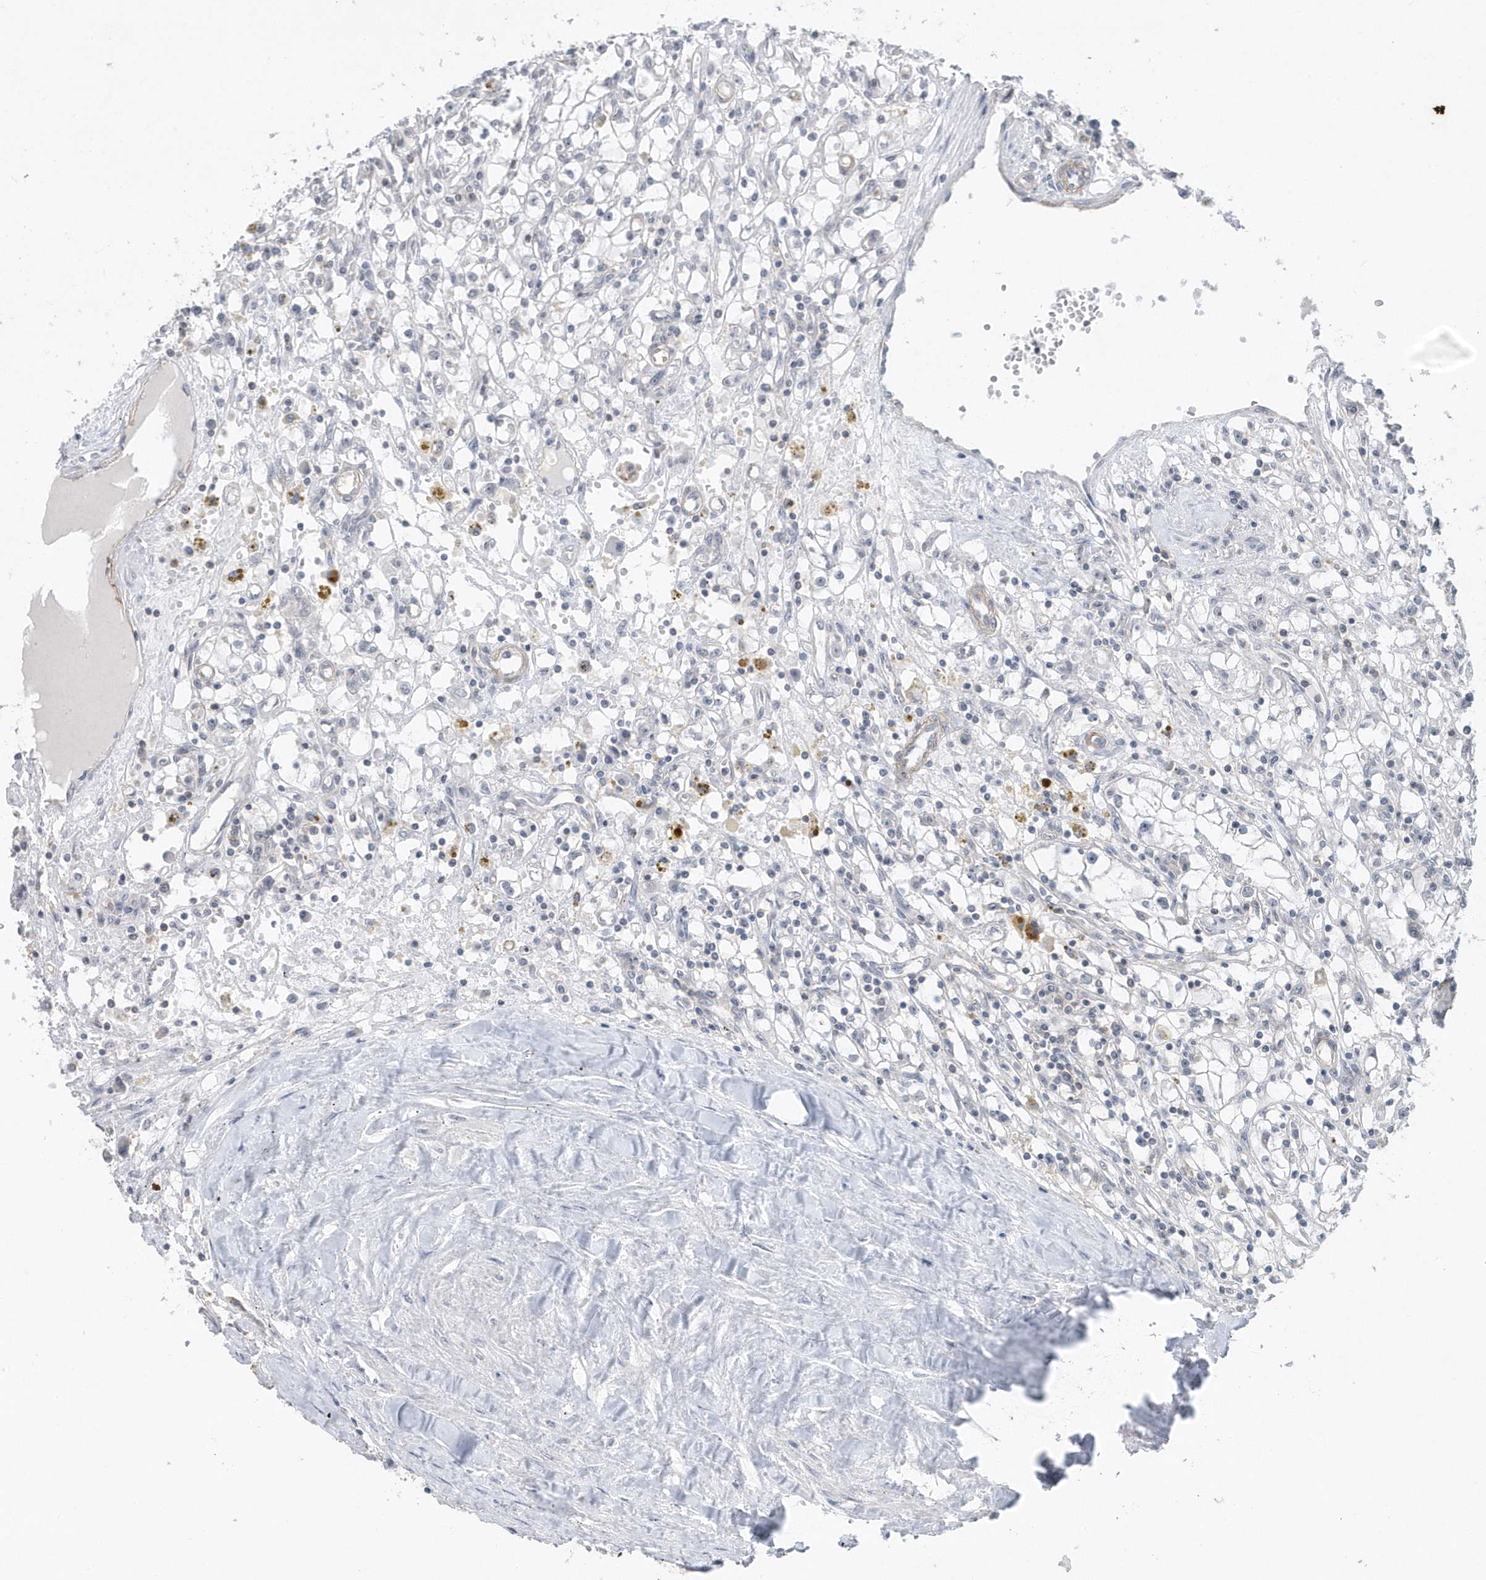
{"staining": {"intensity": "negative", "quantity": "none", "location": "none"}, "tissue": "renal cancer", "cell_type": "Tumor cells", "image_type": "cancer", "snomed": [{"axis": "morphology", "description": "Adenocarcinoma, NOS"}, {"axis": "topography", "description": "Kidney"}], "caption": "A high-resolution histopathology image shows IHC staining of adenocarcinoma (renal), which reveals no significant expression in tumor cells.", "gene": "CRIP3", "patient": {"sex": "male", "age": 56}}